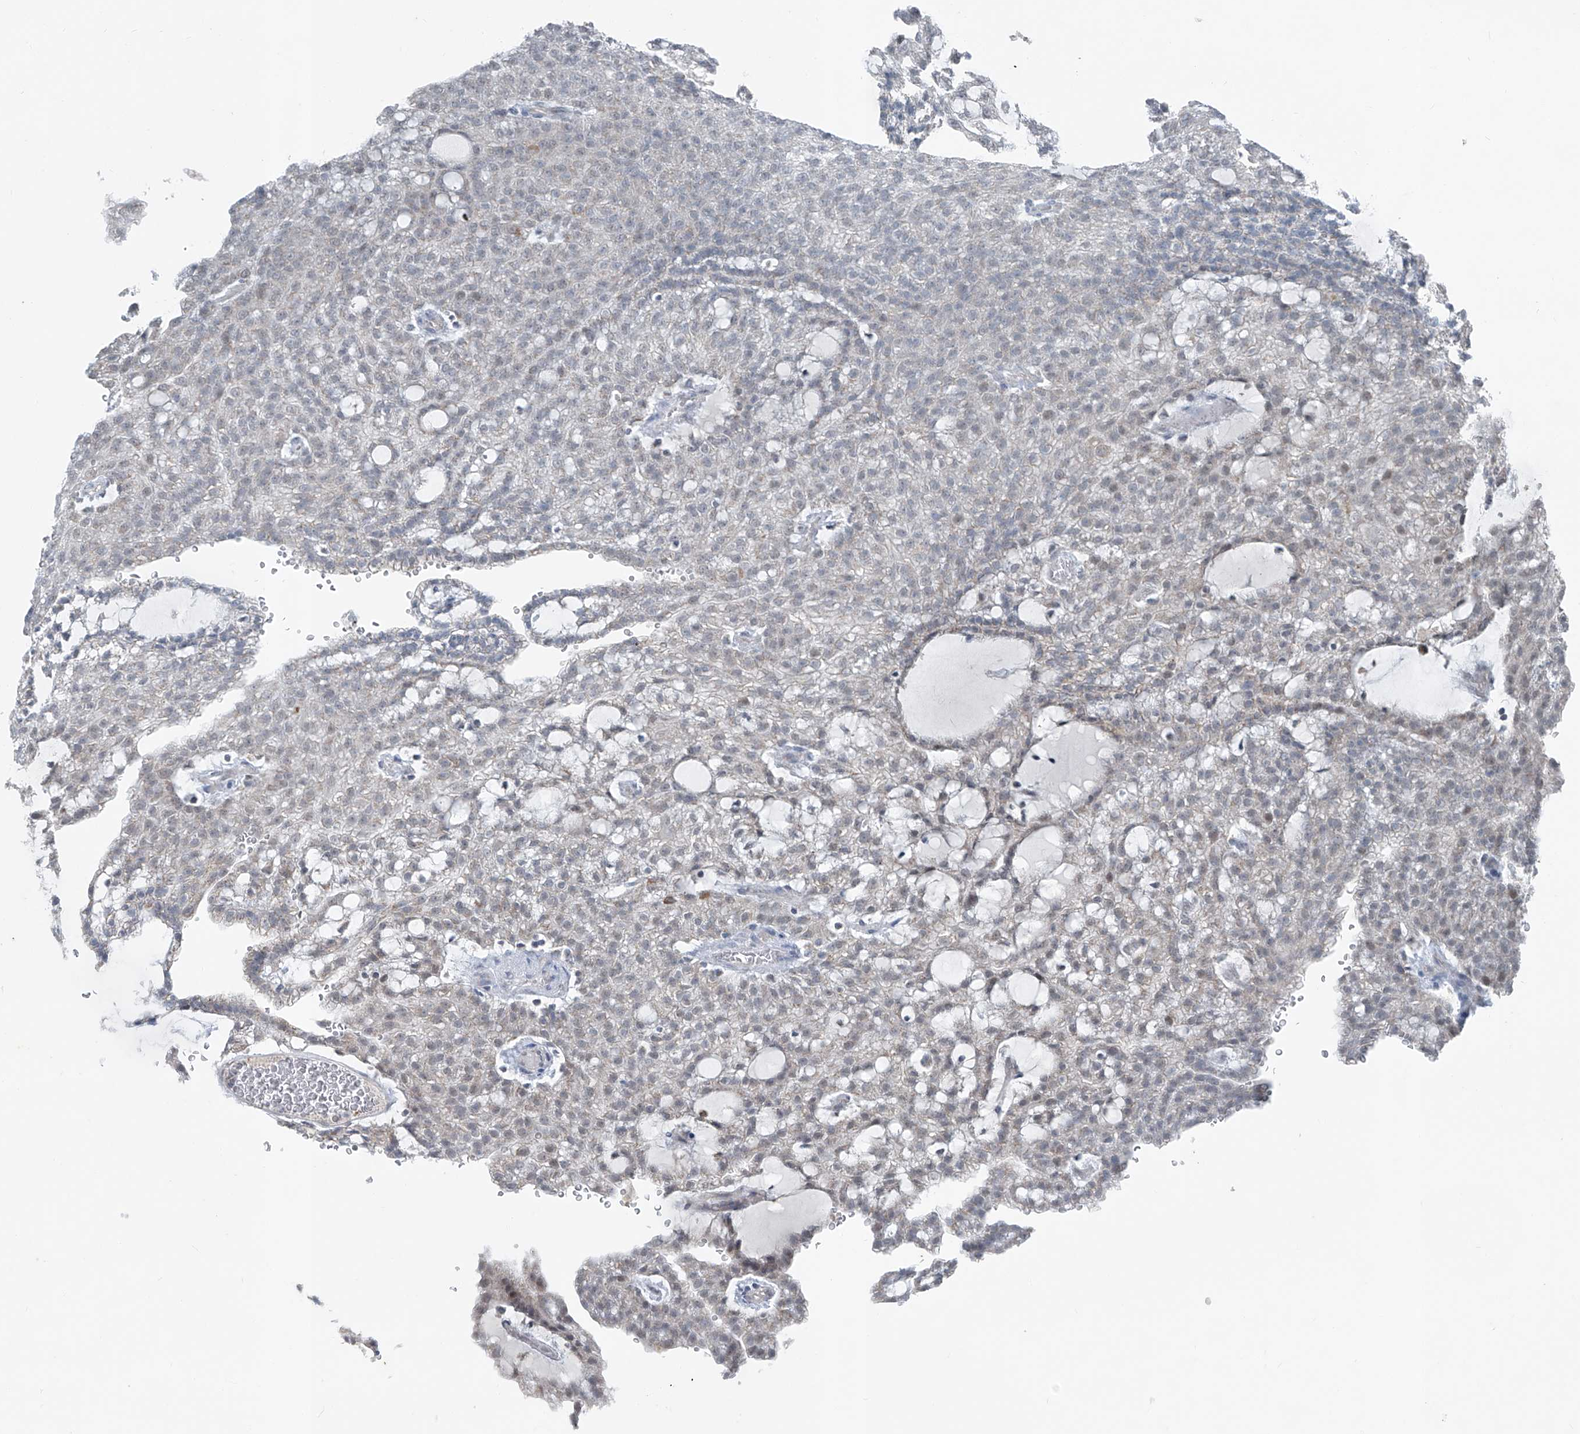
{"staining": {"intensity": "negative", "quantity": "none", "location": "none"}, "tissue": "renal cancer", "cell_type": "Tumor cells", "image_type": "cancer", "snomed": [{"axis": "morphology", "description": "Adenocarcinoma, NOS"}, {"axis": "topography", "description": "Kidney"}], "caption": "Tumor cells show no significant protein positivity in renal adenocarcinoma.", "gene": "DYRK1B", "patient": {"sex": "male", "age": 63}}